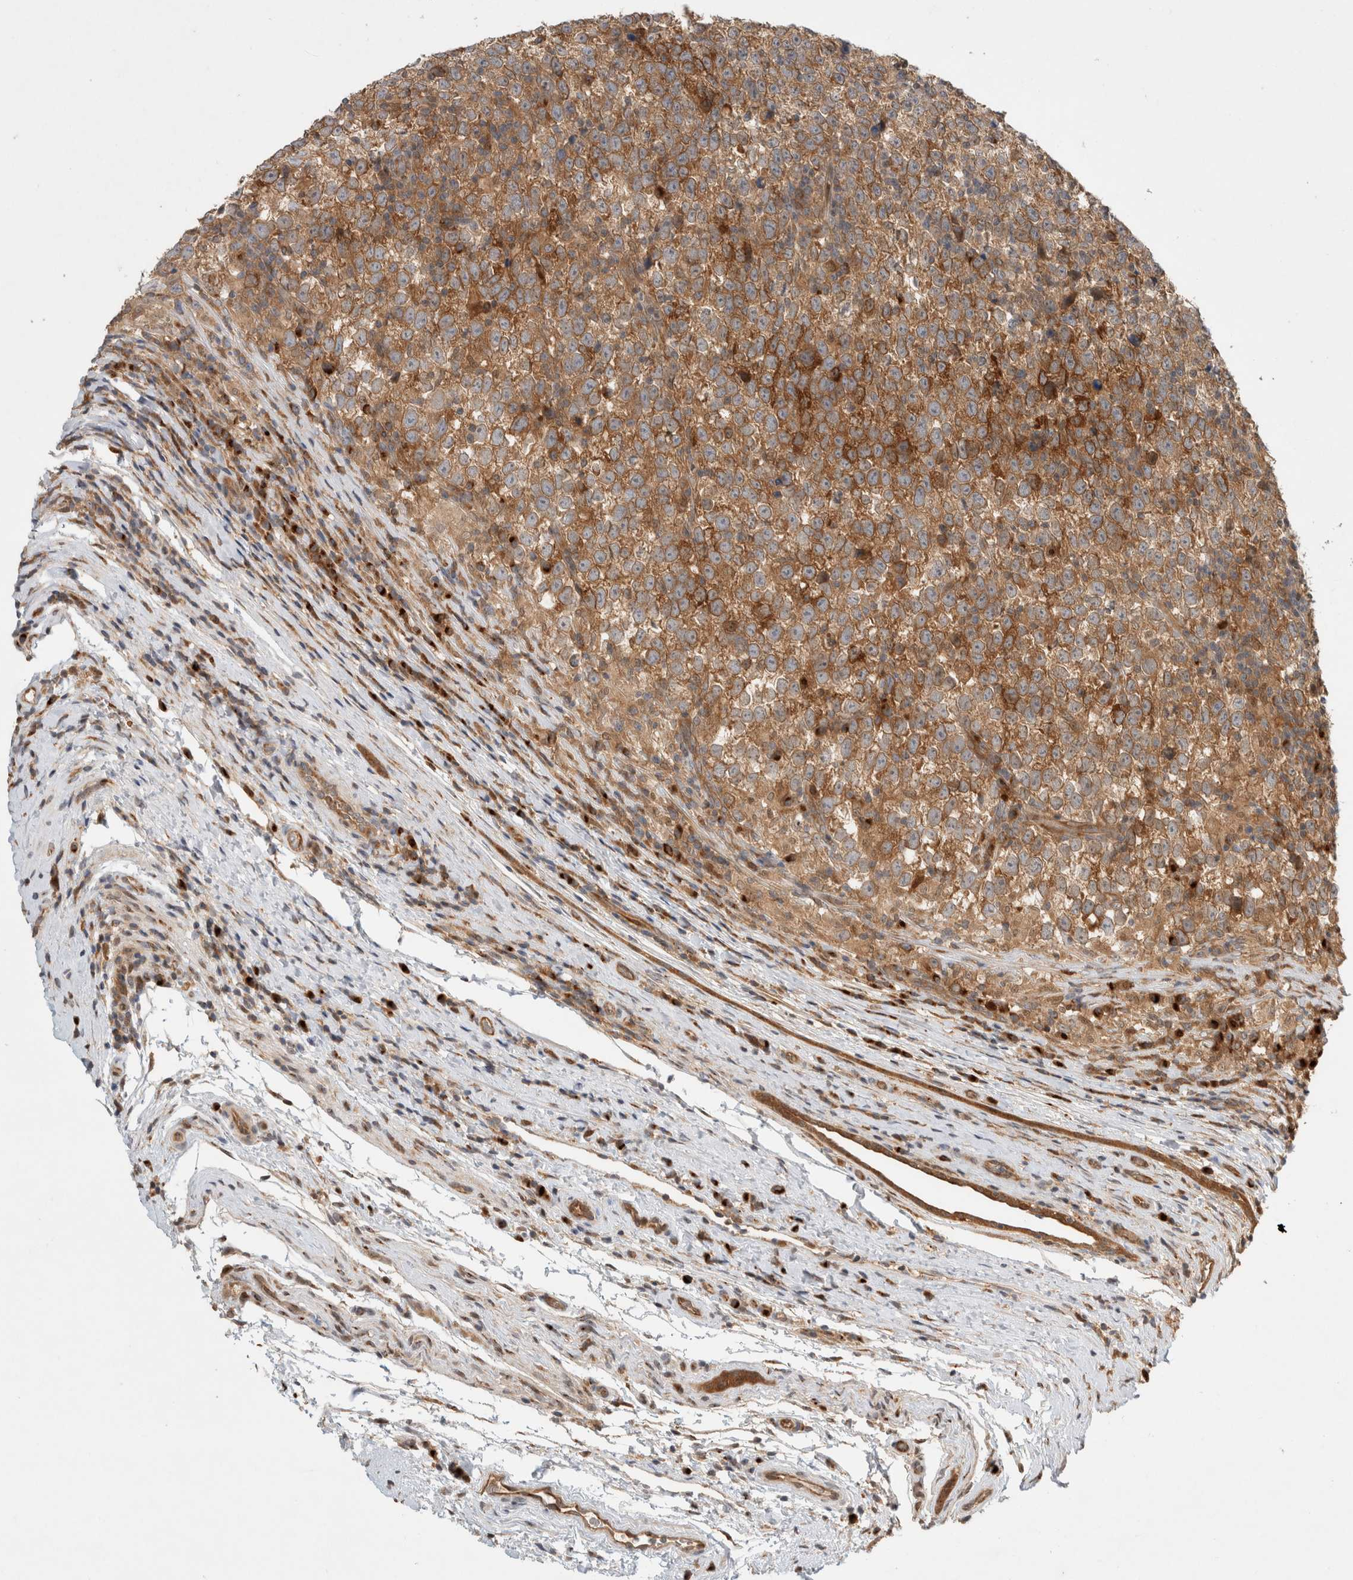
{"staining": {"intensity": "strong", "quantity": ">75%", "location": "cytoplasmic/membranous"}, "tissue": "testis cancer", "cell_type": "Tumor cells", "image_type": "cancer", "snomed": [{"axis": "morphology", "description": "Normal tissue, NOS"}, {"axis": "morphology", "description": "Seminoma, NOS"}, {"axis": "topography", "description": "Testis"}], "caption": "Immunohistochemistry (IHC) (DAB (3,3'-diaminobenzidine)) staining of seminoma (testis) reveals strong cytoplasmic/membranous protein staining in about >75% of tumor cells.", "gene": "OTUD6B", "patient": {"sex": "male", "age": 43}}